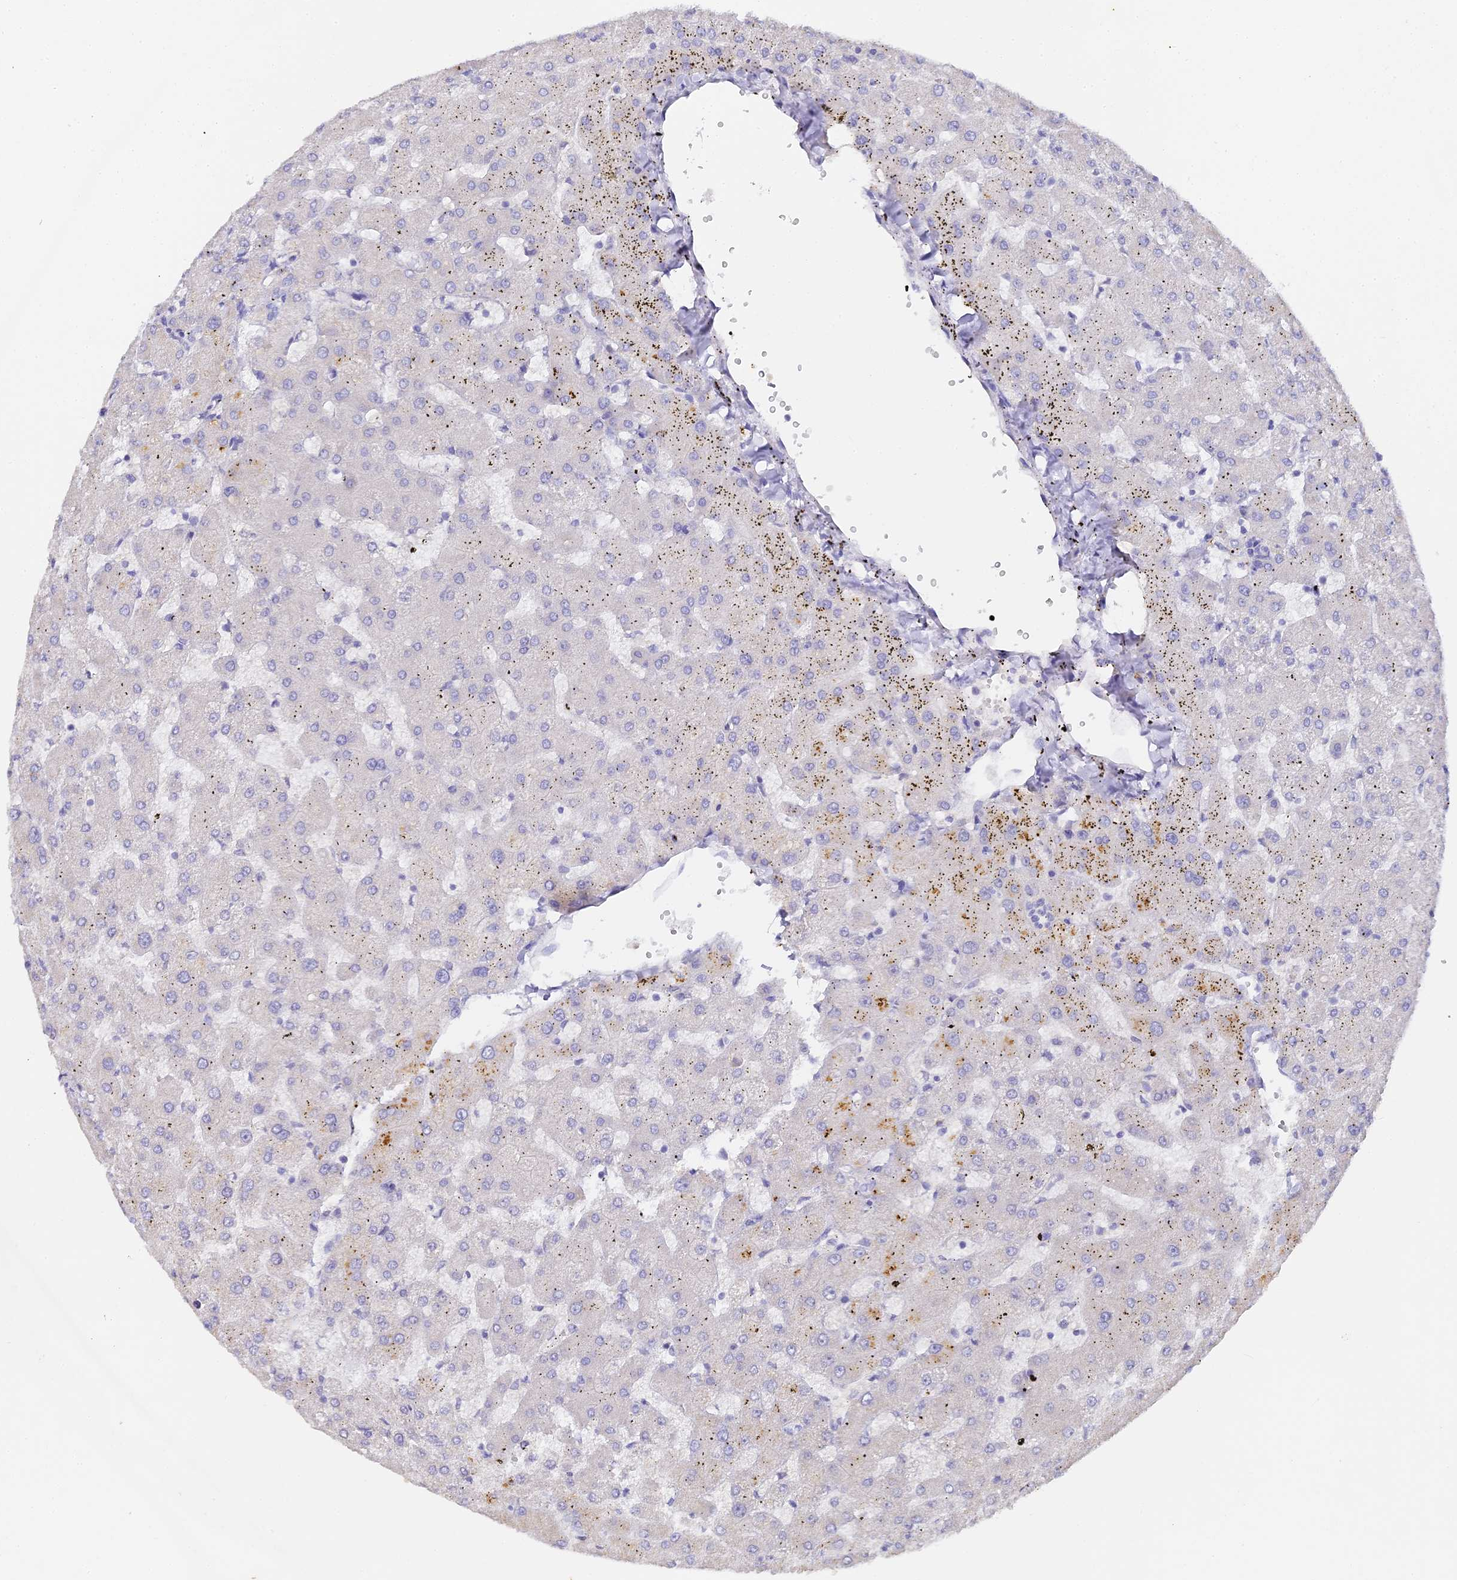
{"staining": {"intensity": "weak", "quantity": "25%-75%", "location": "cytoplasmic/membranous"}, "tissue": "liver", "cell_type": "Cholangiocytes", "image_type": "normal", "snomed": [{"axis": "morphology", "description": "Normal tissue, NOS"}, {"axis": "topography", "description": "Liver"}], "caption": "High-magnification brightfield microscopy of benign liver stained with DAB (brown) and counterstained with hematoxylin (blue). cholangiocytes exhibit weak cytoplasmic/membranous staining is appreciated in about25%-75% of cells. The staining was performed using DAB, with brown indicating positive protein expression. Nuclei are stained blue with hematoxylin.", "gene": "DONSON", "patient": {"sex": "female", "age": 63}}